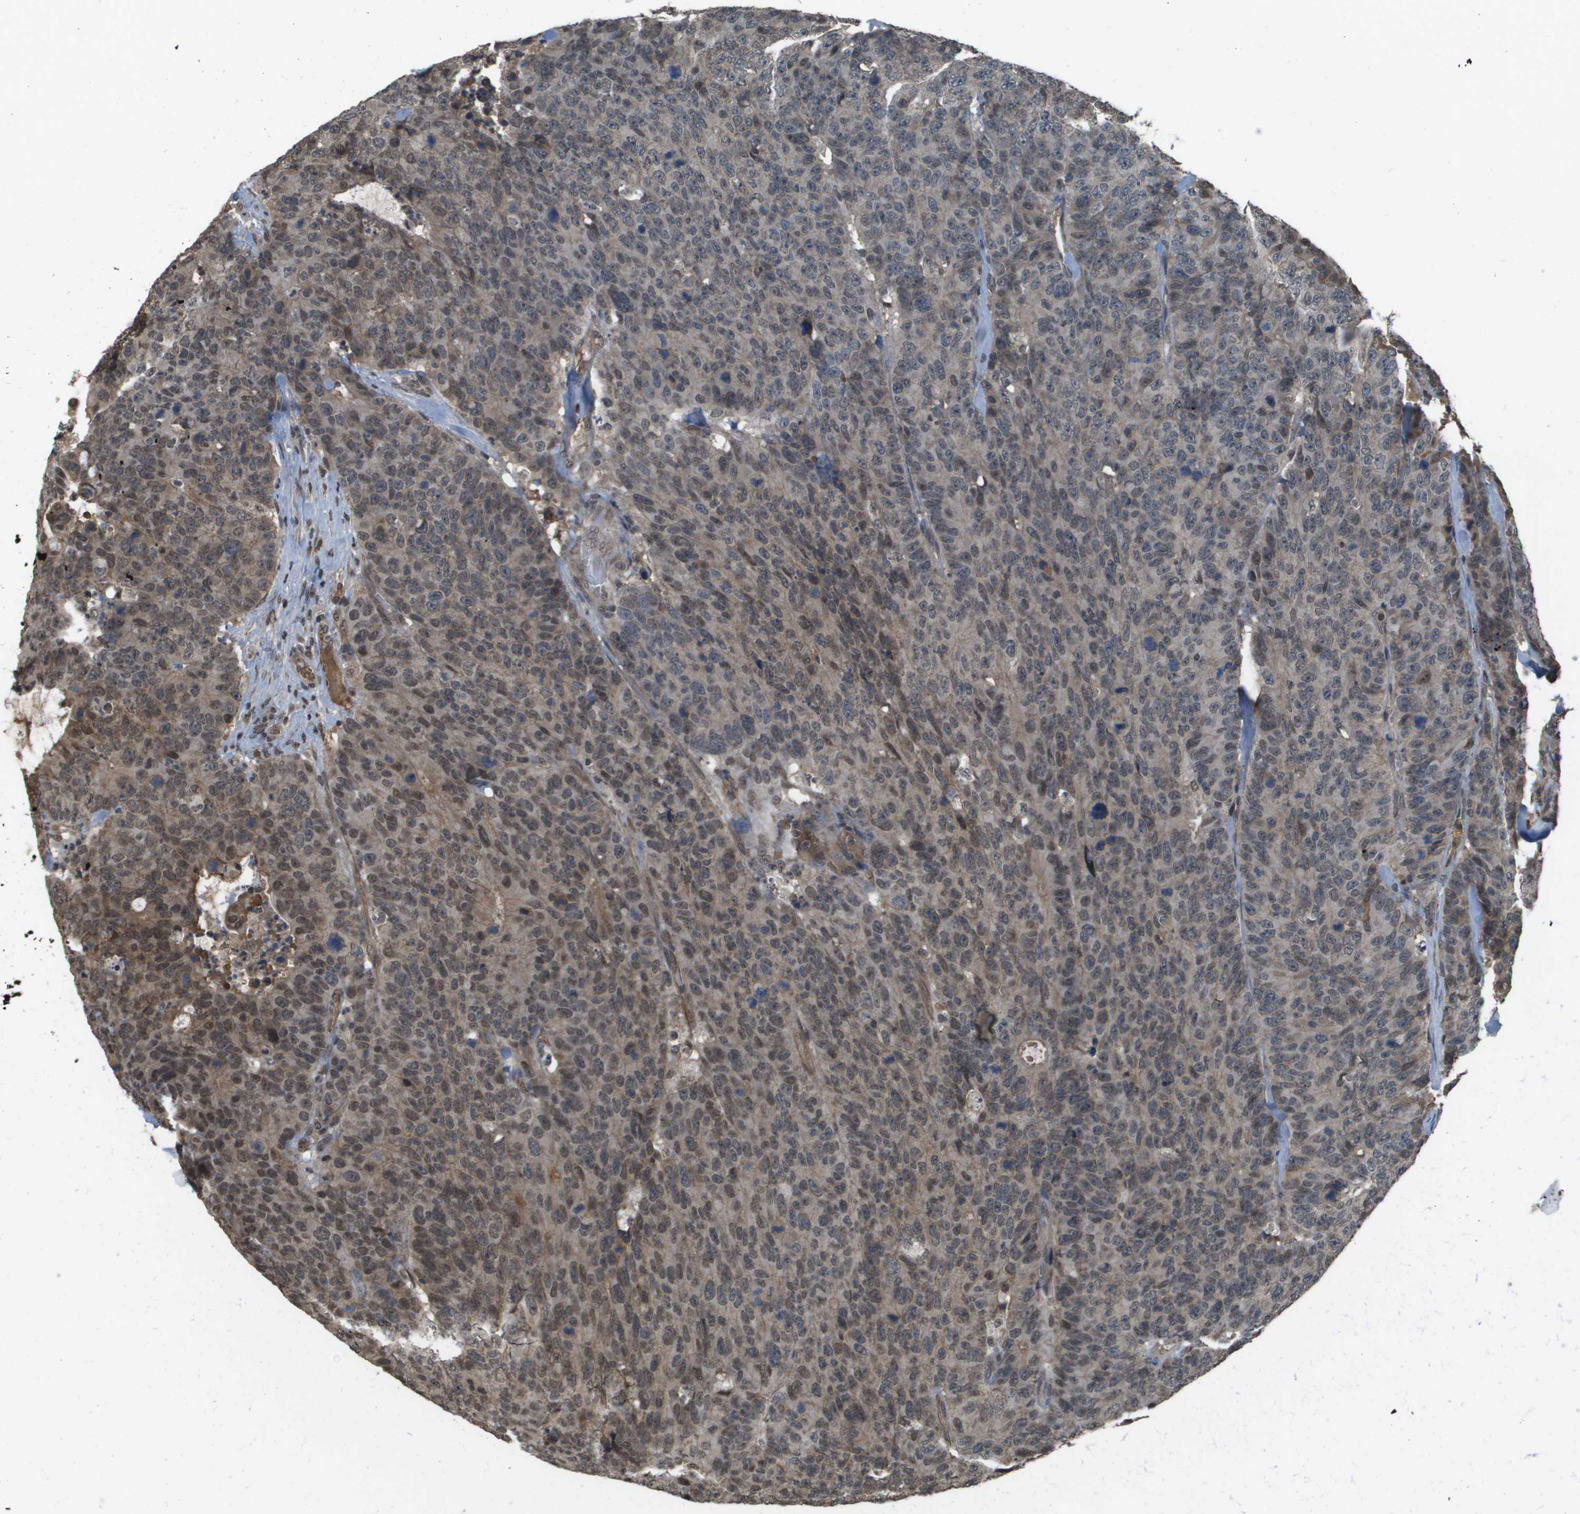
{"staining": {"intensity": "weak", "quantity": "25%-75%", "location": "cytoplasmic/membranous,nuclear"}, "tissue": "colorectal cancer", "cell_type": "Tumor cells", "image_type": "cancer", "snomed": [{"axis": "morphology", "description": "Adenocarcinoma, NOS"}, {"axis": "topography", "description": "Colon"}], "caption": "A histopathology image of colorectal cancer (adenocarcinoma) stained for a protein reveals weak cytoplasmic/membranous and nuclear brown staining in tumor cells.", "gene": "NDRG2", "patient": {"sex": "female", "age": 86}}